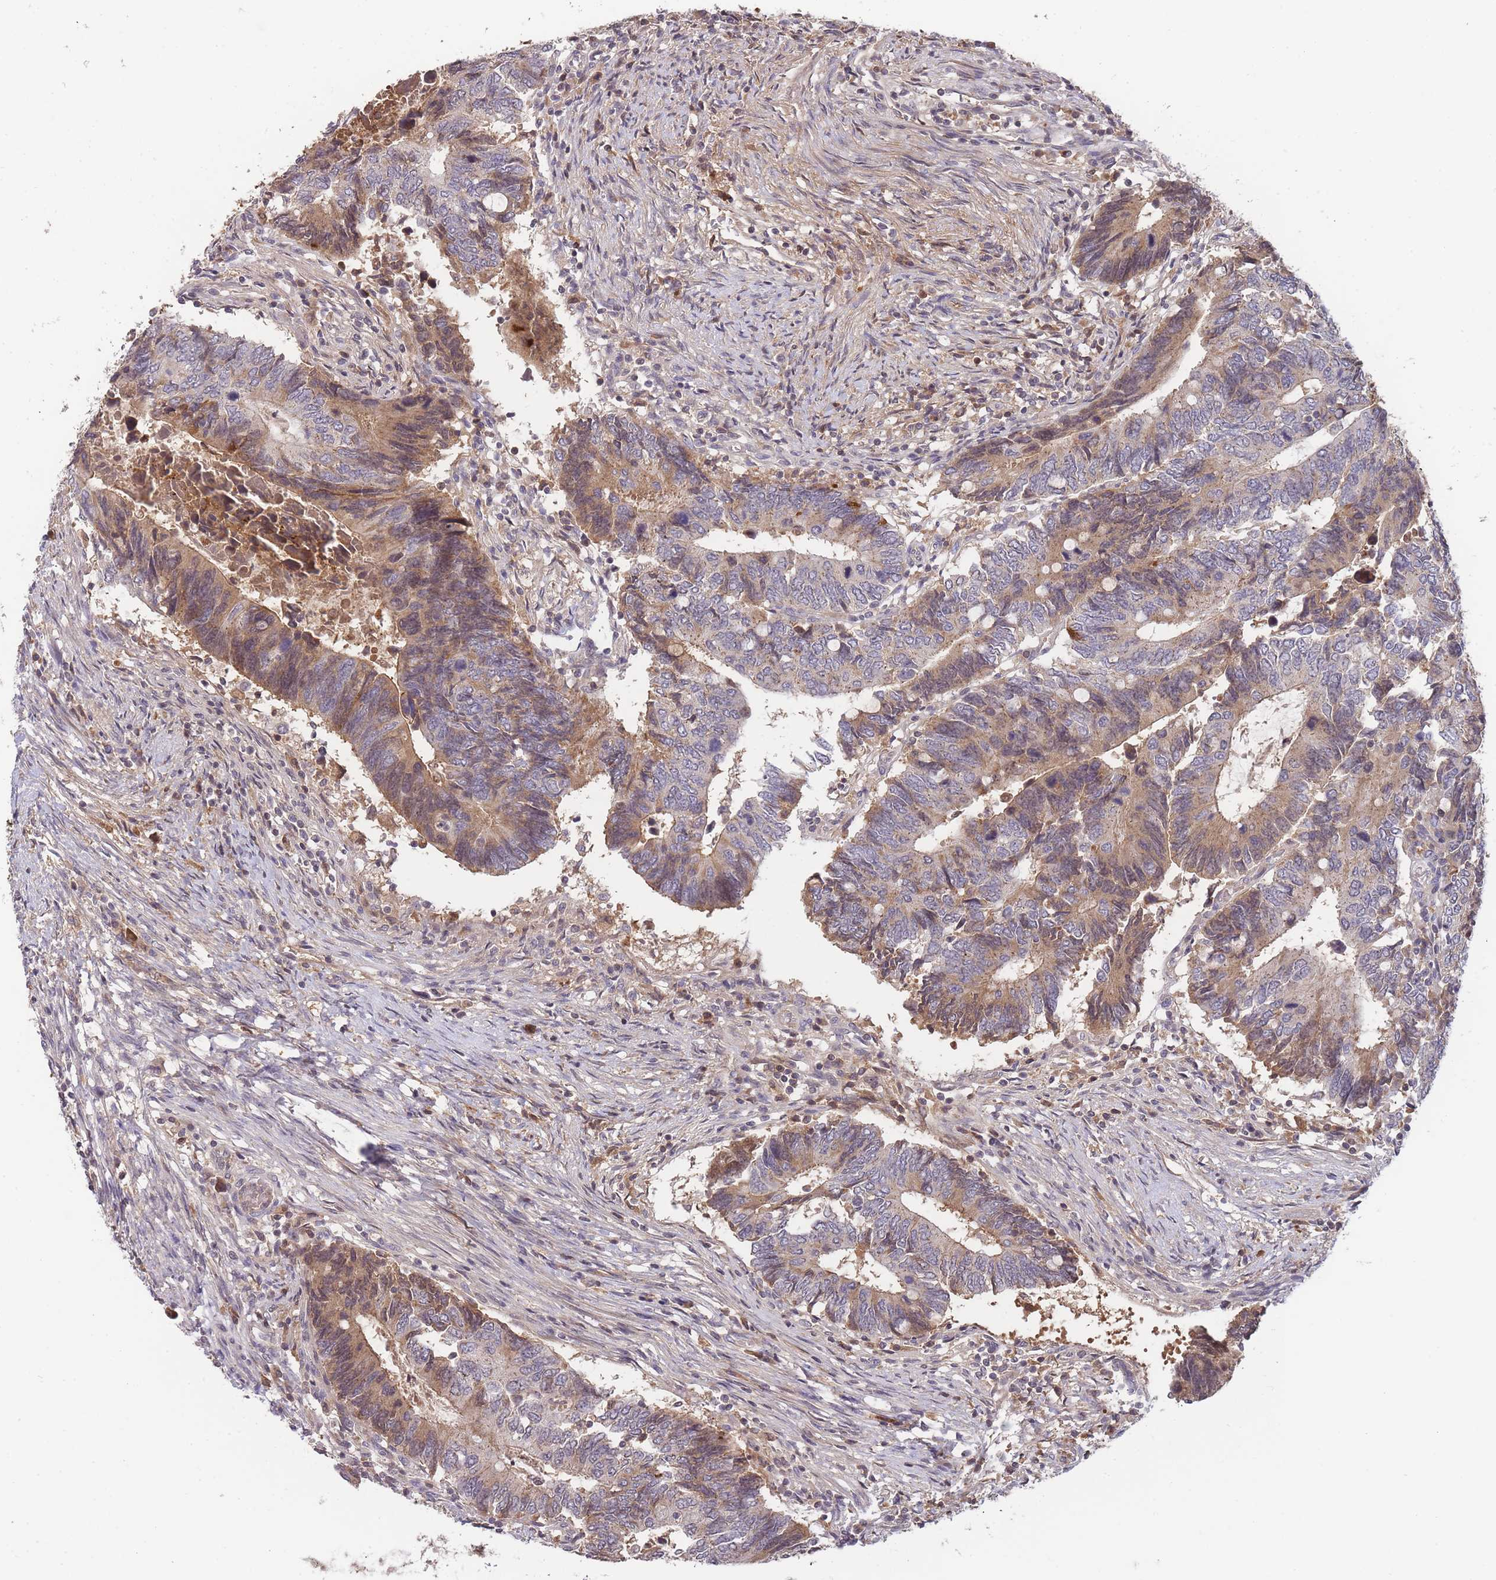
{"staining": {"intensity": "weak", "quantity": "25%-75%", "location": "cytoplasmic/membranous"}, "tissue": "colorectal cancer", "cell_type": "Tumor cells", "image_type": "cancer", "snomed": [{"axis": "morphology", "description": "Adenocarcinoma, NOS"}, {"axis": "topography", "description": "Colon"}], "caption": "The micrograph demonstrates staining of colorectal cancer, revealing weak cytoplasmic/membranous protein expression (brown color) within tumor cells.", "gene": "RALGDS", "patient": {"sex": "male", "age": 87}}